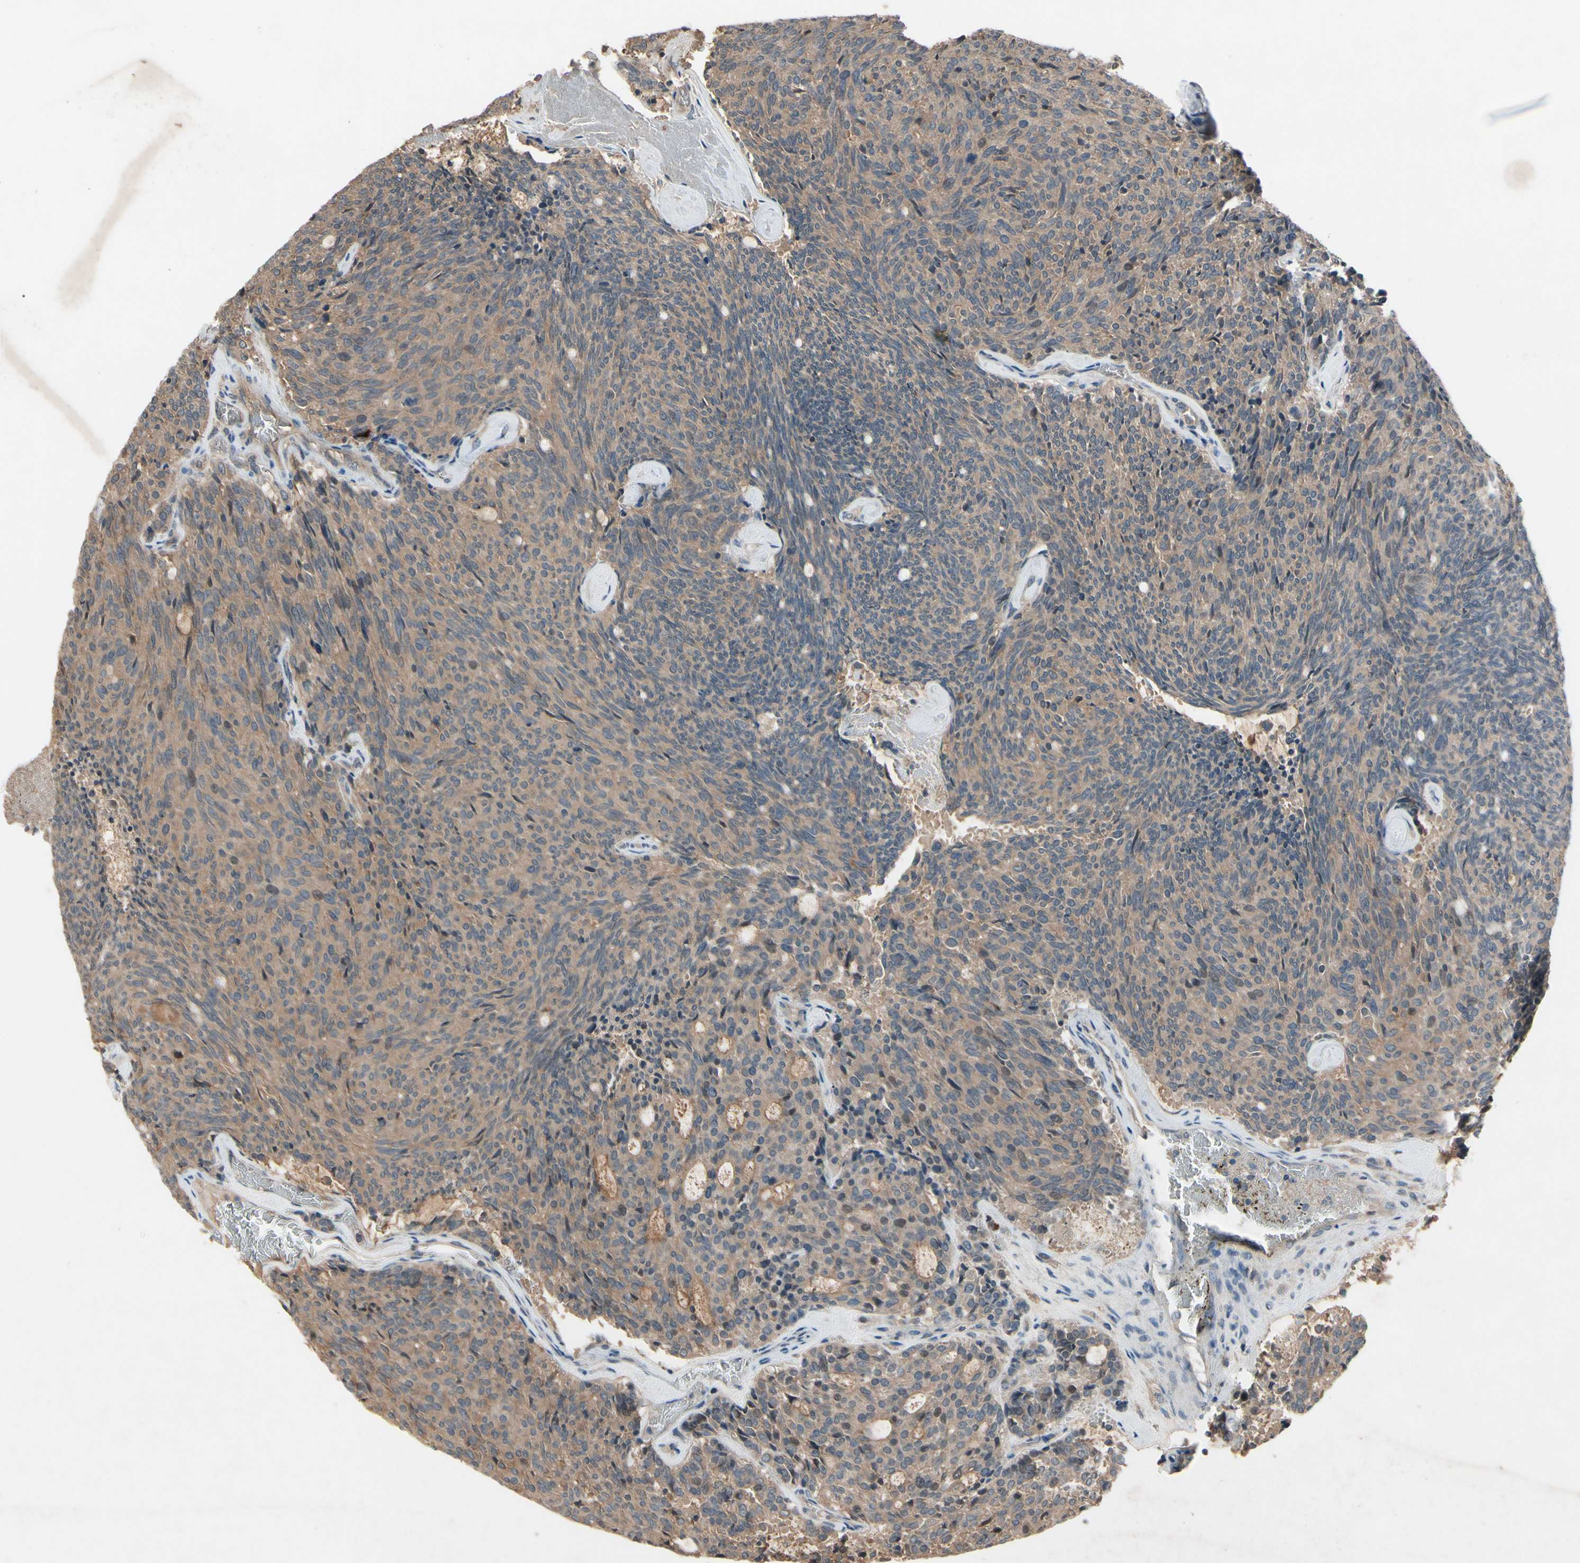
{"staining": {"intensity": "moderate", "quantity": ">75%", "location": "cytoplasmic/membranous"}, "tissue": "carcinoid", "cell_type": "Tumor cells", "image_type": "cancer", "snomed": [{"axis": "morphology", "description": "Carcinoid, malignant, NOS"}, {"axis": "topography", "description": "Pancreas"}], "caption": "Immunohistochemistry histopathology image of carcinoid stained for a protein (brown), which exhibits medium levels of moderate cytoplasmic/membranous expression in about >75% of tumor cells.", "gene": "NSF", "patient": {"sex": "female", "age": 54}}